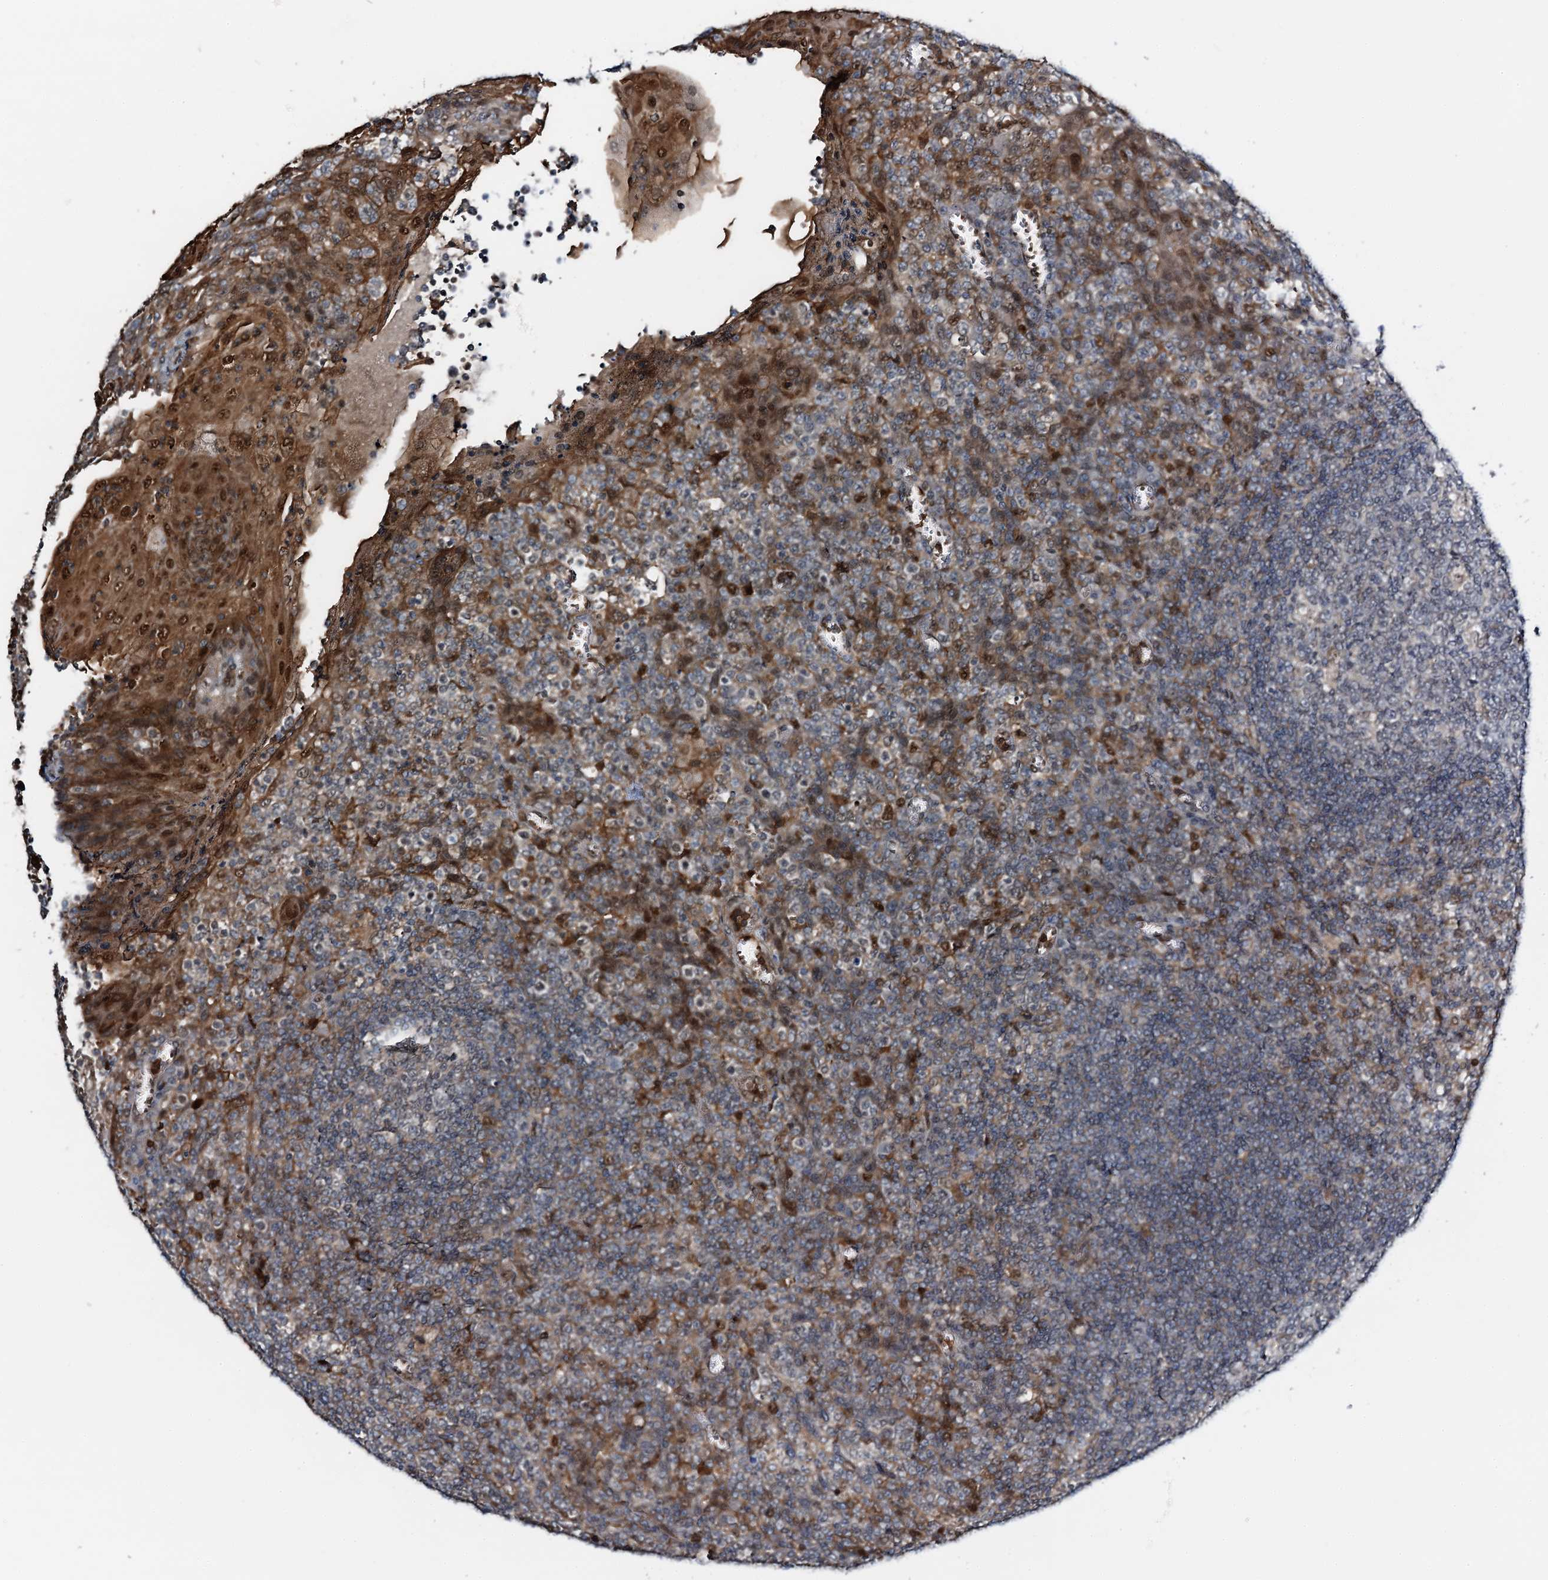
{"staining": {"intensity": "negative", "quantity": "none", "location": "none"}, "tissue": "tonsil", "cell_type": "Germinal center cells", "image_type": "normal", "snomed": [{"axis": "morphology", "description": "Normal tissue, NOS"}, {"axis": "topography", "description": "Tonsil"}], "caption": "This image is of benign tonsil stained with immunohistochemistry to label a protein in brown with the nuclei are counter-stained blue. There is no staining in germinal center cells.", "gene": "ZNF609", "patient": {"sex": "female", "age": 19}}